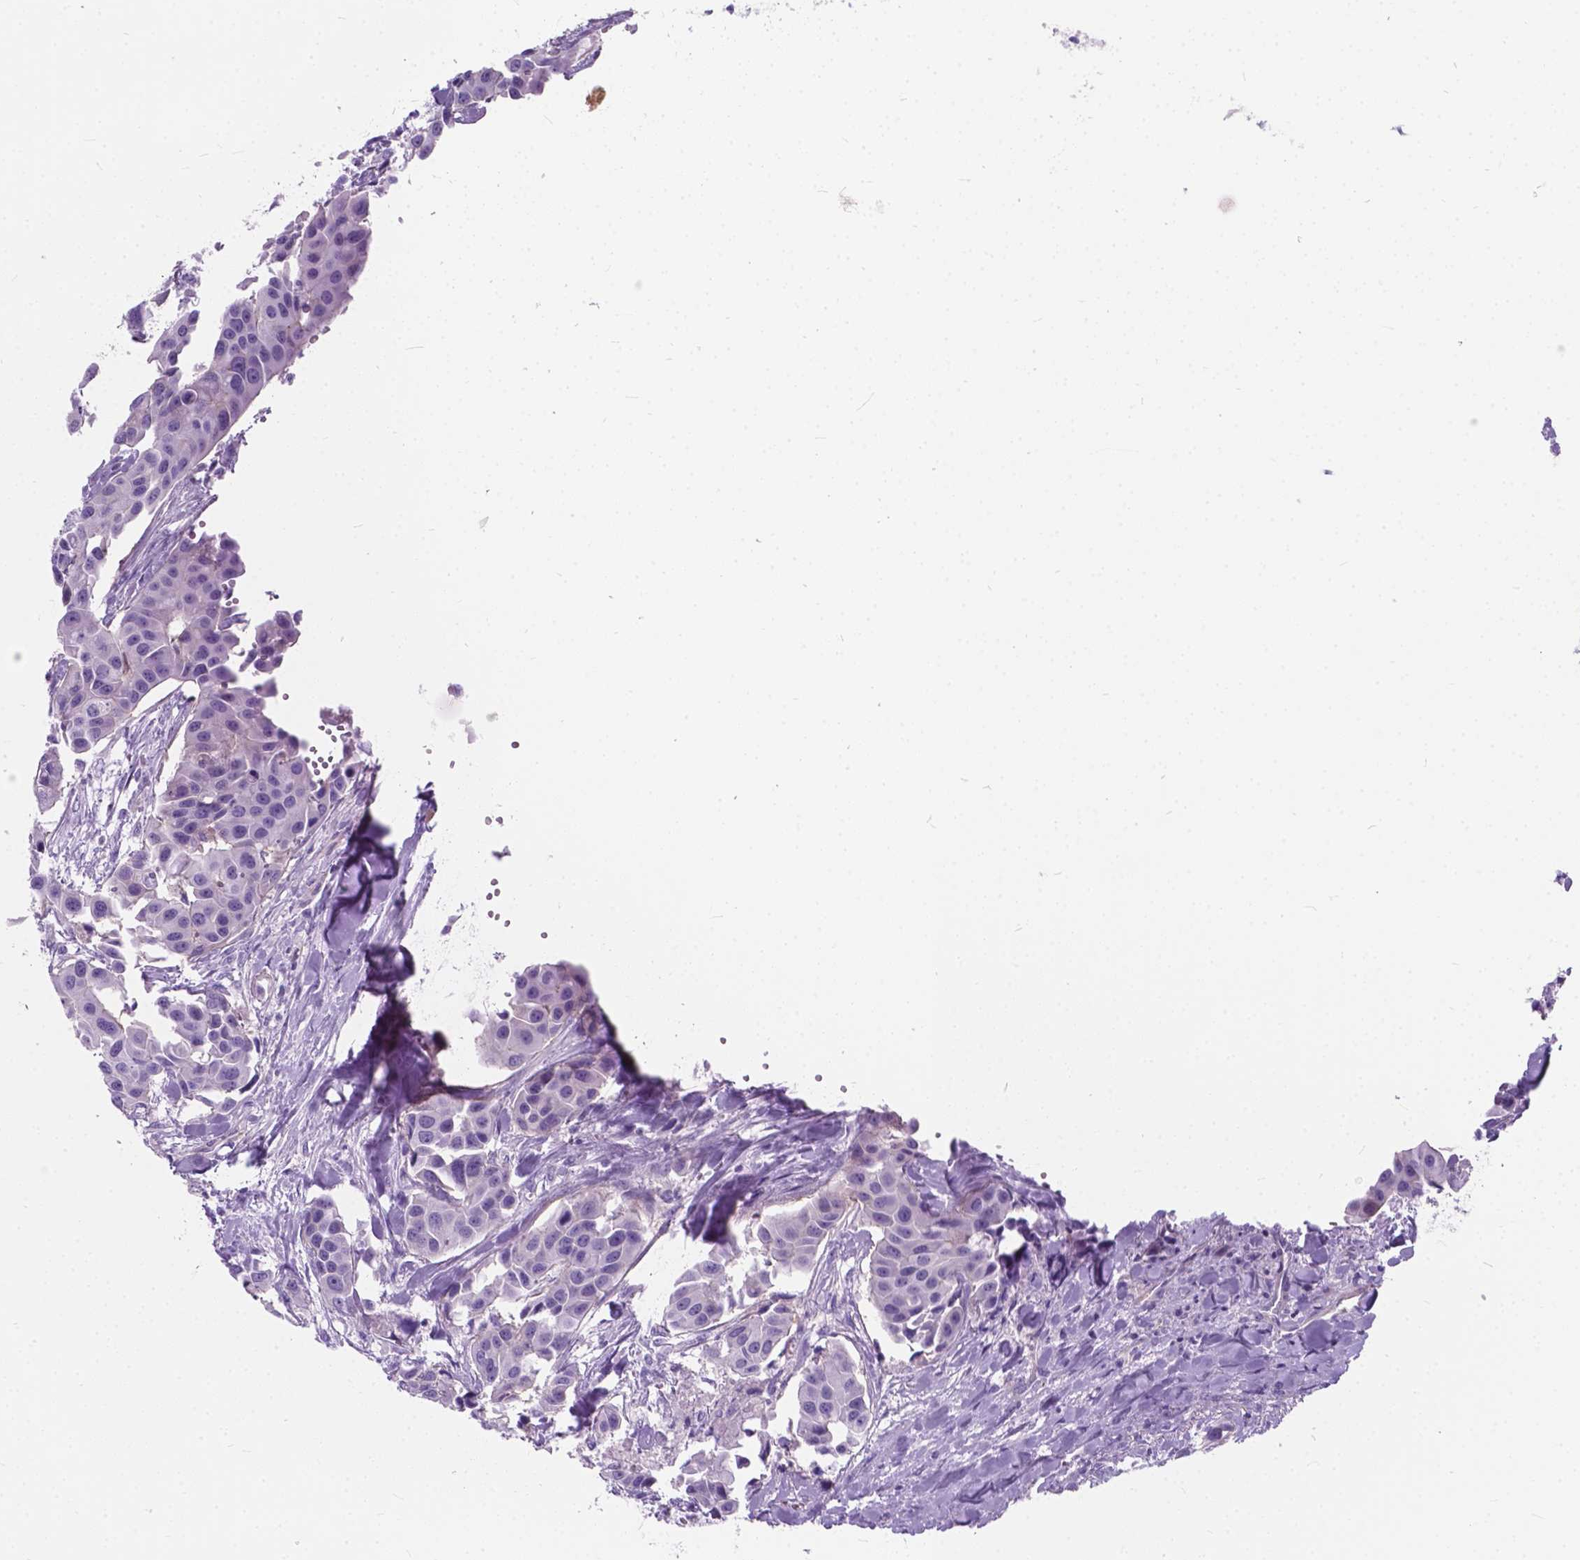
{"staining": {"intensity": "negative", "quantity": "none", "location": "none"}, "tissue": "head and neck cancer", "cell_type": "Tumor cells", "image_type": "cancer", "snomed": [{"axis": "morphology", "description": "Adenocarcinoma, NOS"}, {"axis": "topography", "description": "Head-Neck"}], "caption": "Photomicrograph shows no significant protein expression in tumor cells of head and neck cancer.", "gene": "KIAA0040", "patient": {"sex": "male", "age": 76}}